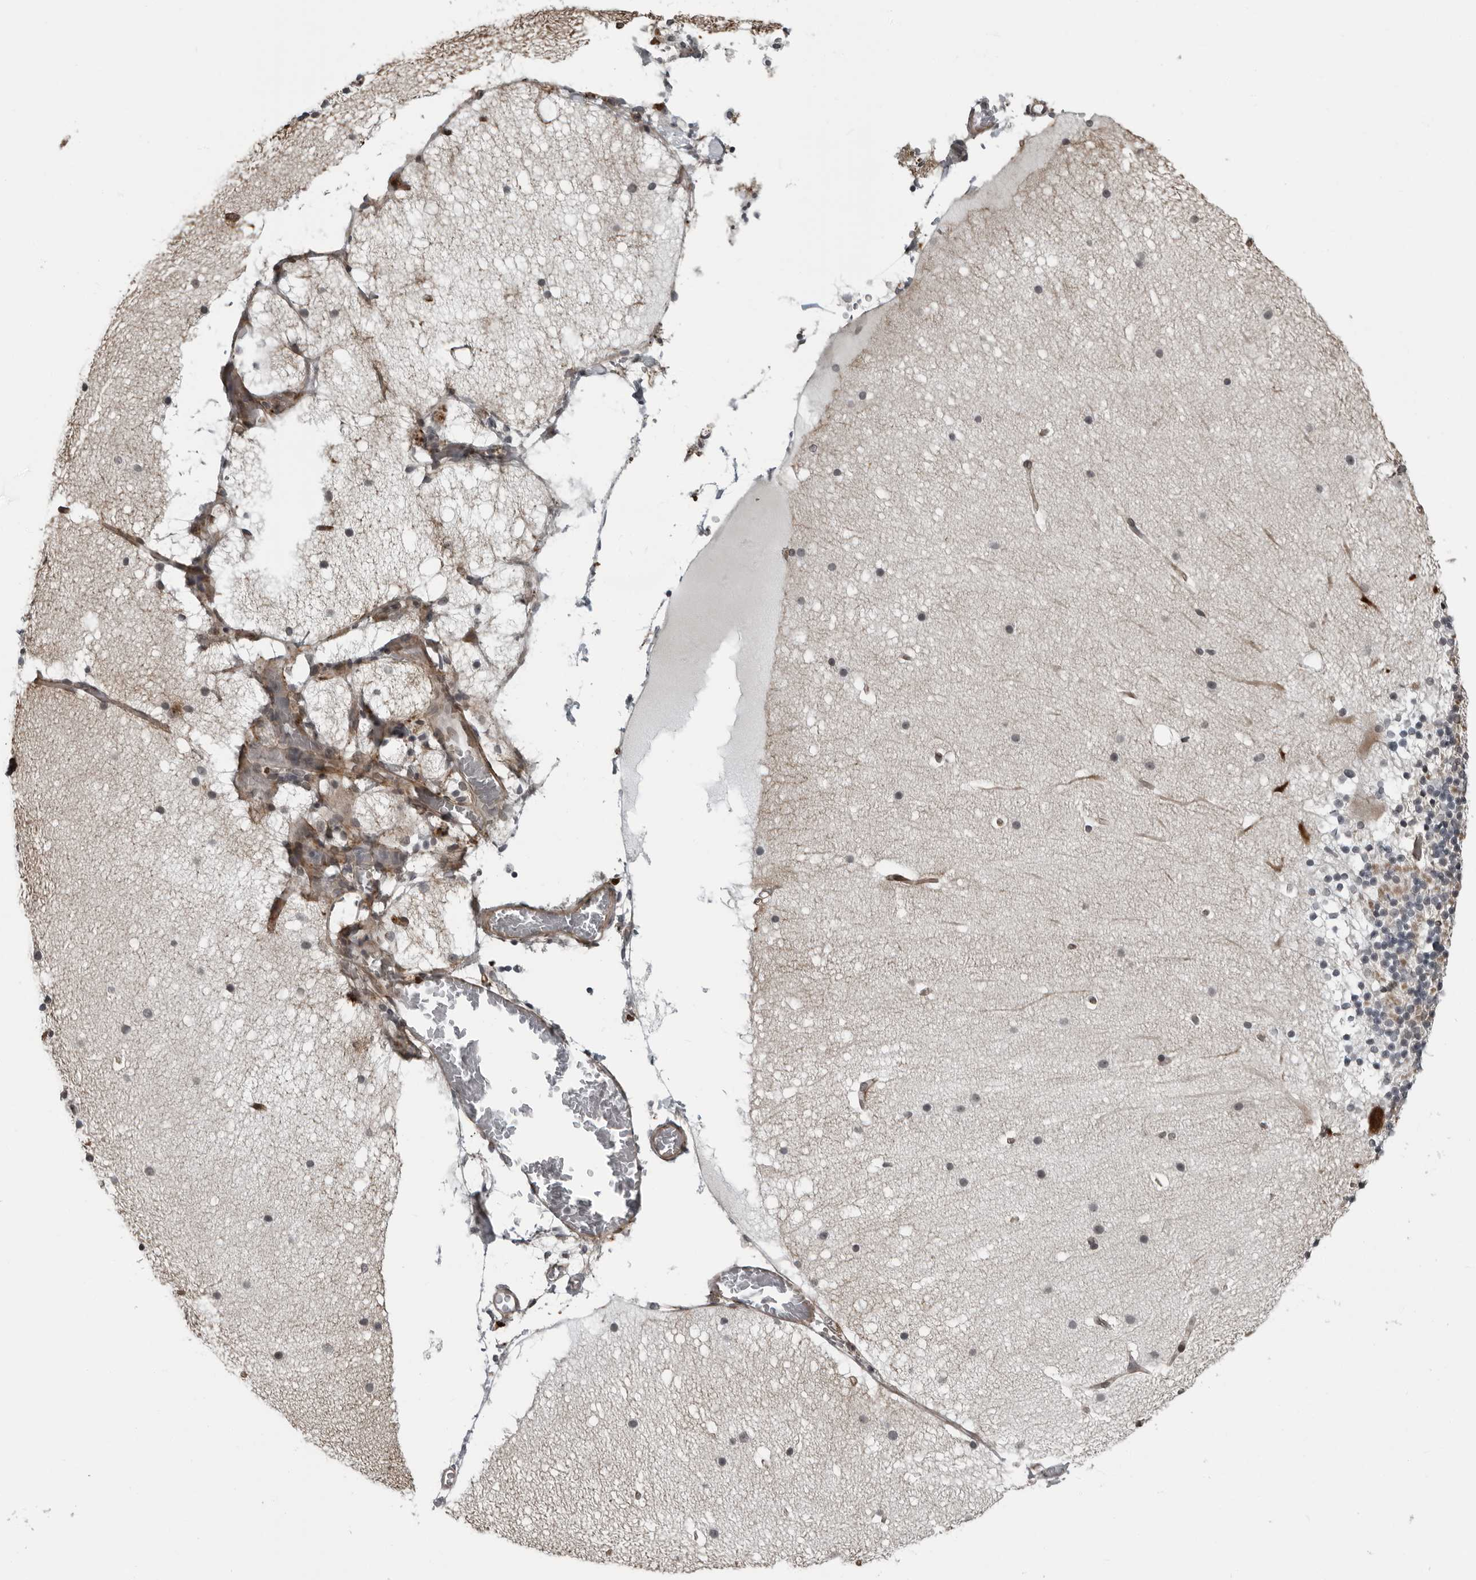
{"staining": {"intensity": "moderate", "quantity": ">75%", "location": "cytoplasmic/membranous"}, "tissue": "cerebellum", "cell_type": "Cells in granular layer", "image_type": "normal", "snomed": [{"axis": "morphology", "description": "Normal tissue, NOS"}, {"axis": "topography", "description": "Cerebellum"}], "caption": "Immunohistochemical staining of normal cerebellum demonstrates >75% levels of moderate cytoplasmic/membranous protein positivity in approximately >75% of cells in granular layer.", "gene": "FAM102B", "patient": {"sex": "male", "age": 57}}